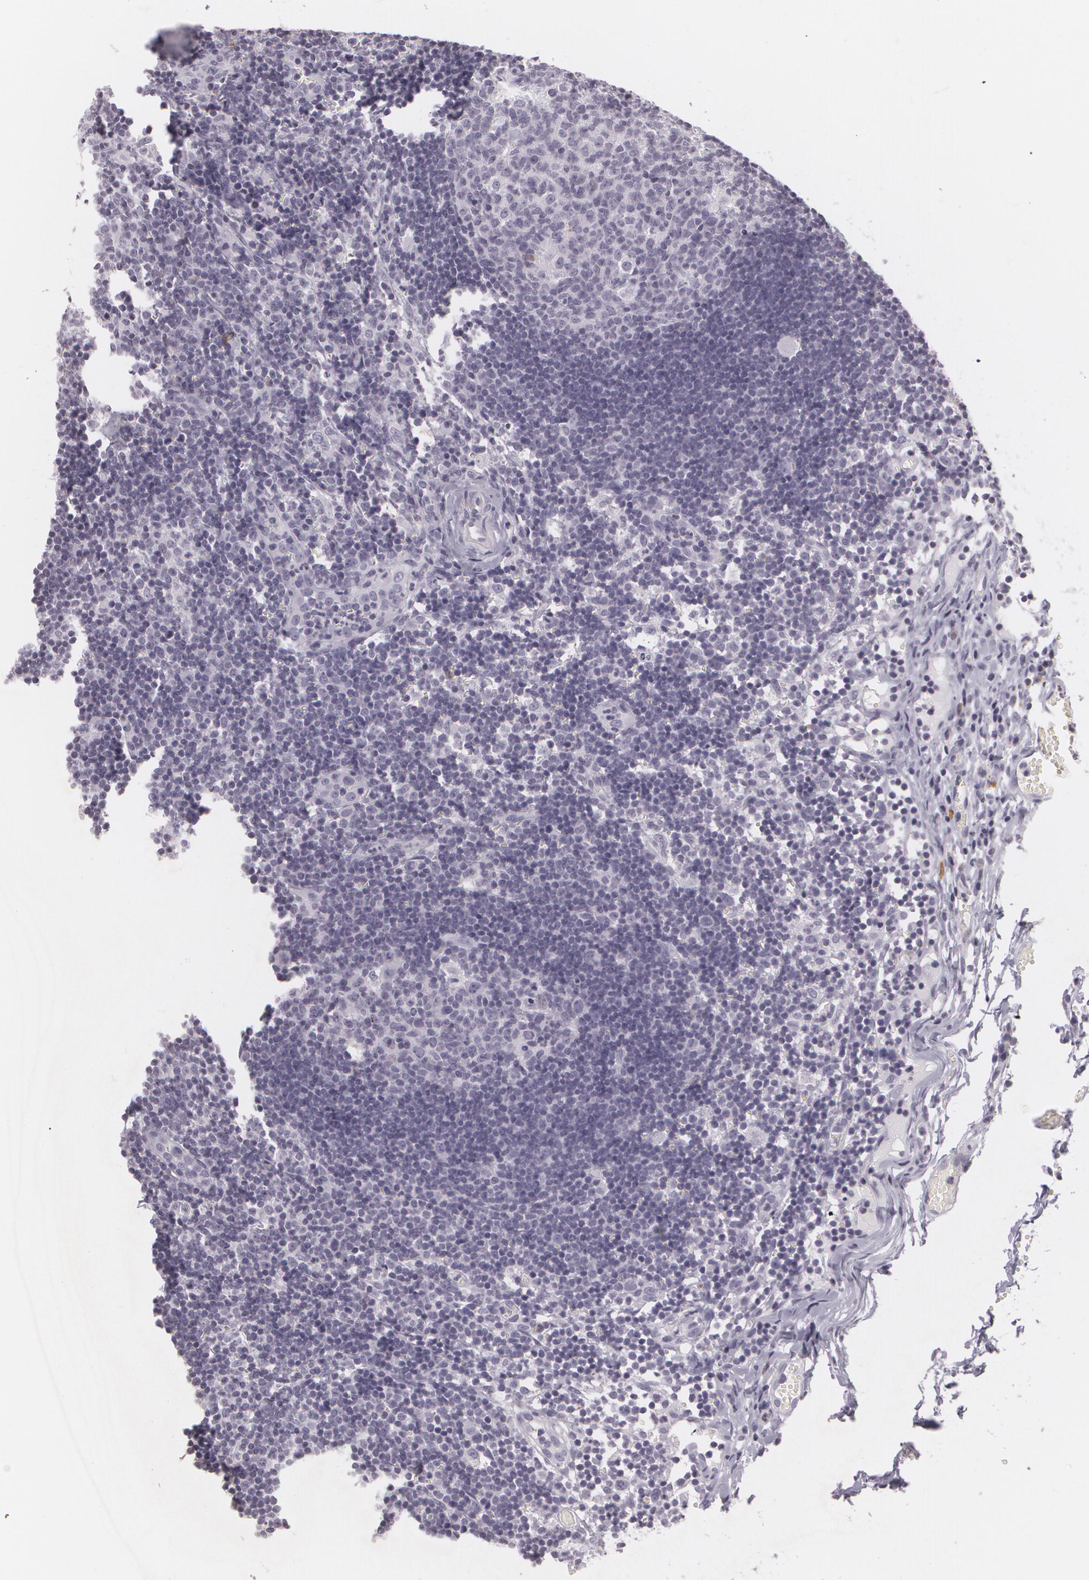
{"staining": {"intensity": "negative", "quantity": "none", "location": "none"}, "tissue": "lymph node", "cell_type": "Germinal center cells", "image_type": "normal", "snomed": [{"axis": "morphology", "description": "Normal tissue, NOS"}, {"axis": "morphology", "description": "Inflammation, NOS"}, {"axis": "topography", "description": "Lymph node"}, {"axis": "topography", "description": "Salivary gland"}], "caption": "An IHC photomicrograph of unremarkable lymph node is shown. There is no staining in germinal center cells of lymph node.", "gene": "MAP2", "patient": {"sex": "male", "age": 3}}